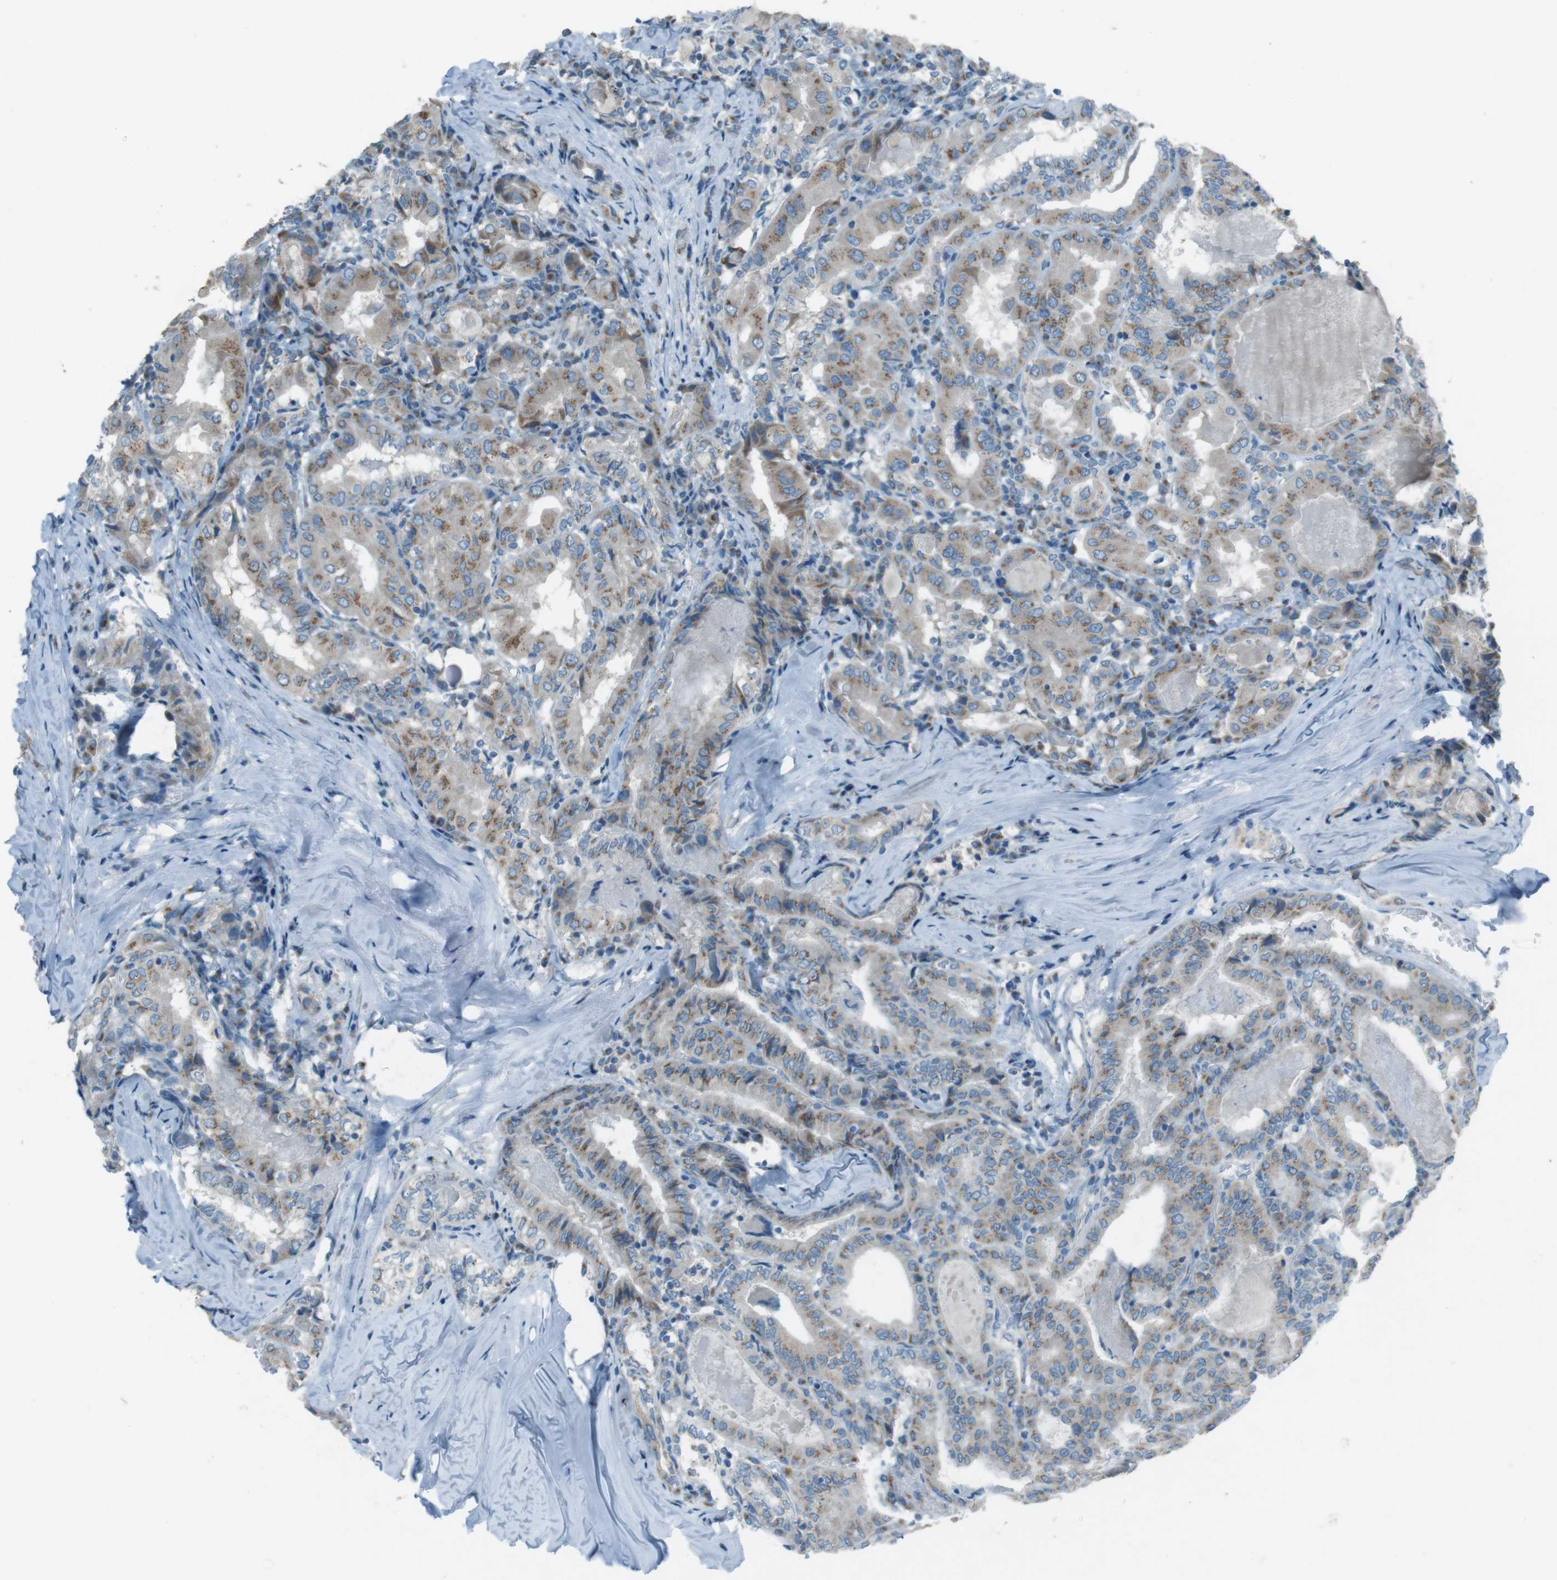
{"staining": {"intensity": "moderate", "quantity": "25%-75%", "location": "cytoplasmic/membranous"}, "tissue": "thyroid cancer", "cell_type": "Tumor cells", "image_type": "cancer", "snomed": [{"axis": "morphology", "description": "Papillary adenocarcinoma, NOS"}, {"axis": "topography", "description": "Thyroid gland"}], "caption": "A brown stain labels moderate cytoplasmic/membranous positivity of a protein in thyroid cancer tumor cells.", "gene": "TXNDC15", "patient": {"sex": "female", "age": 42}}